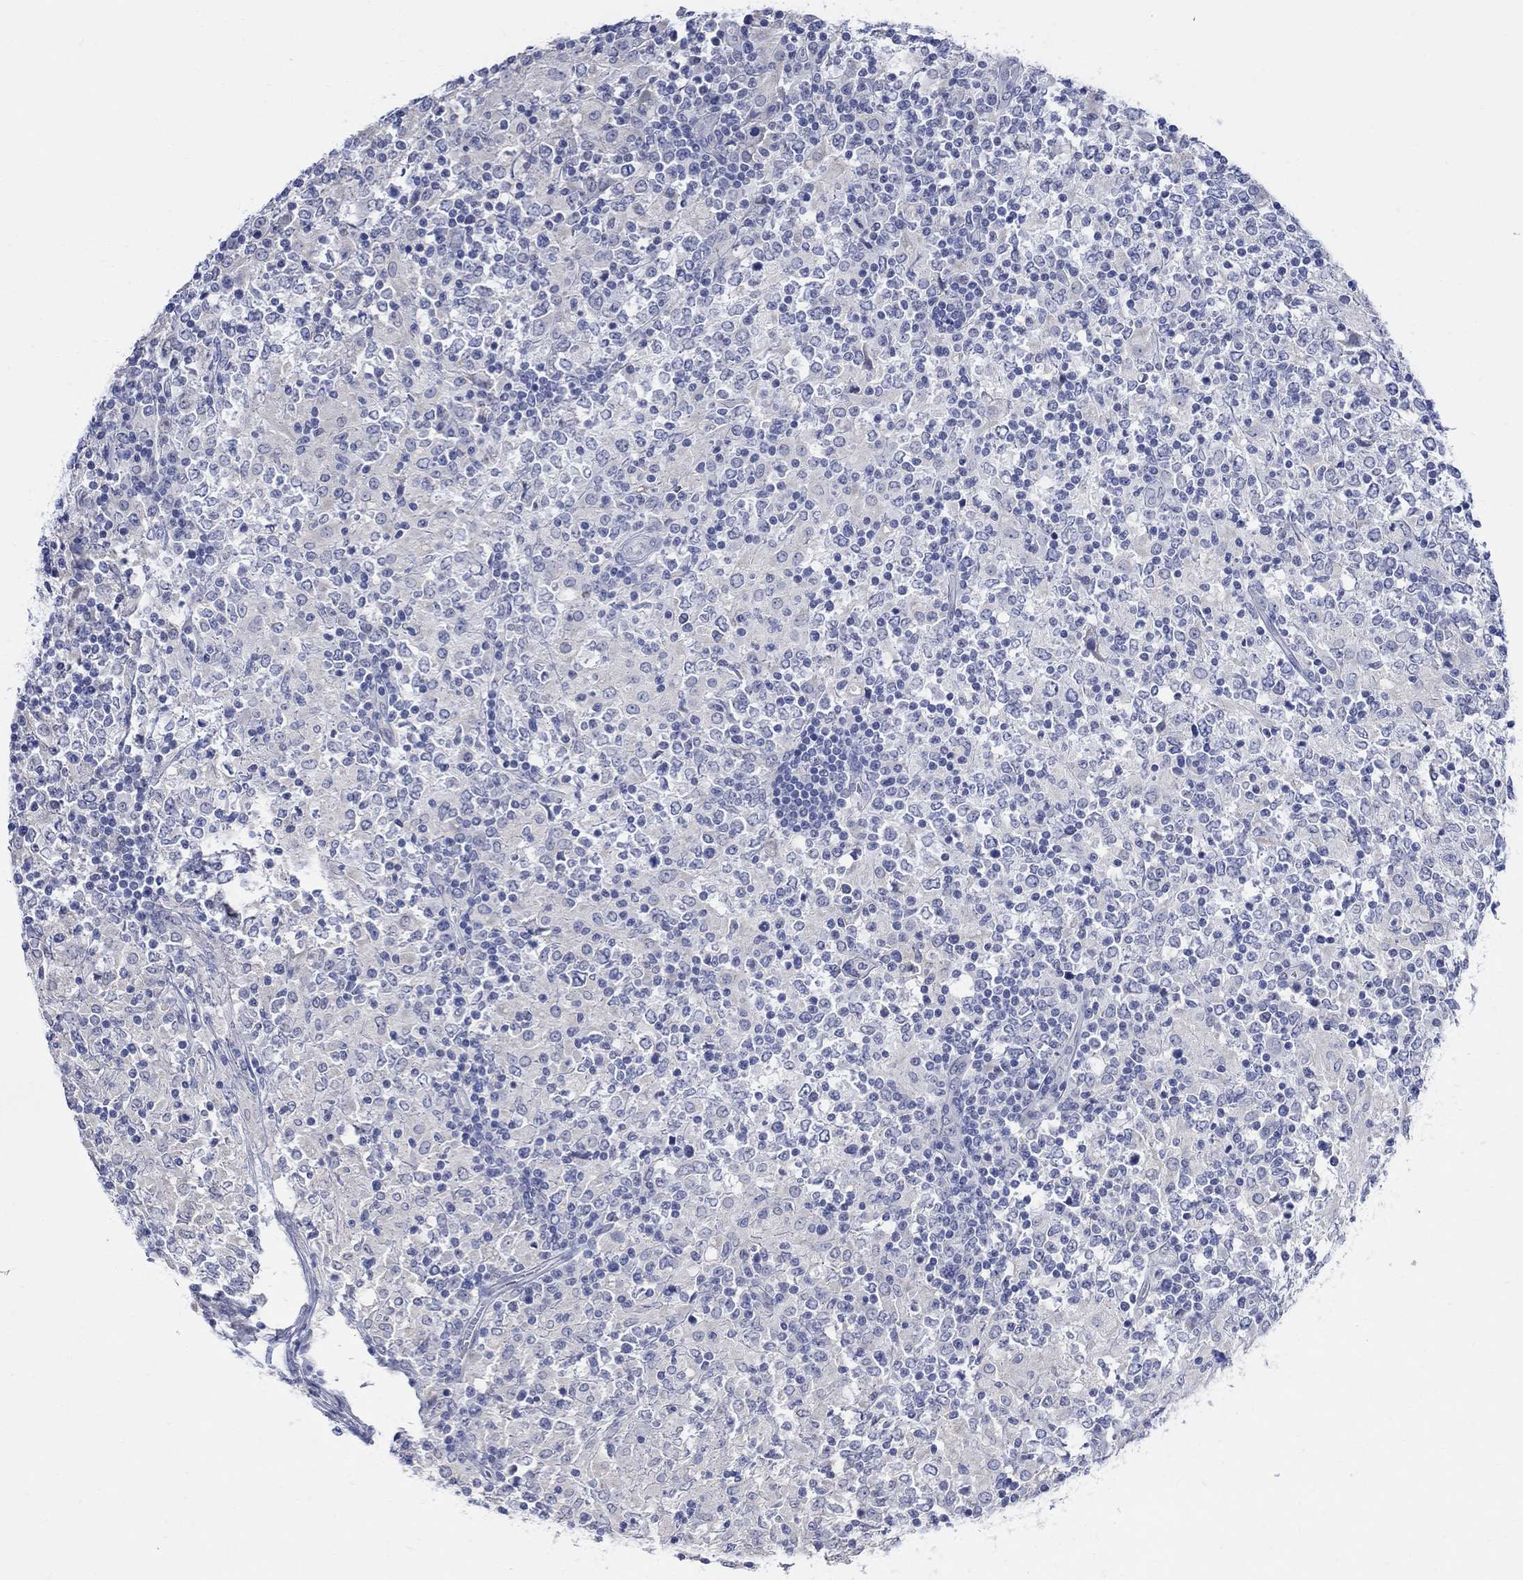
{"staining": {"intensity": "negative", "quantity": "none", "location": "none"}, "tissue": "lymphoma", "cell_type": "Tumor cells", "image_type": "cancer", "snomed": [{"axis": "morphology", "description": "Malignant lymphoma, non-Hodgkin's type, High grade"}, {"axis": "topography", "description": "Lymph node"}], "caption": "This is an immunohistochemistry photomicrograph of human malignant lymphoma, non-Hodgkin's type (high-grade). There is no expression in tumor cells.", "gene": "FBP2", "patient": {"sex": "female", "age": 84}}